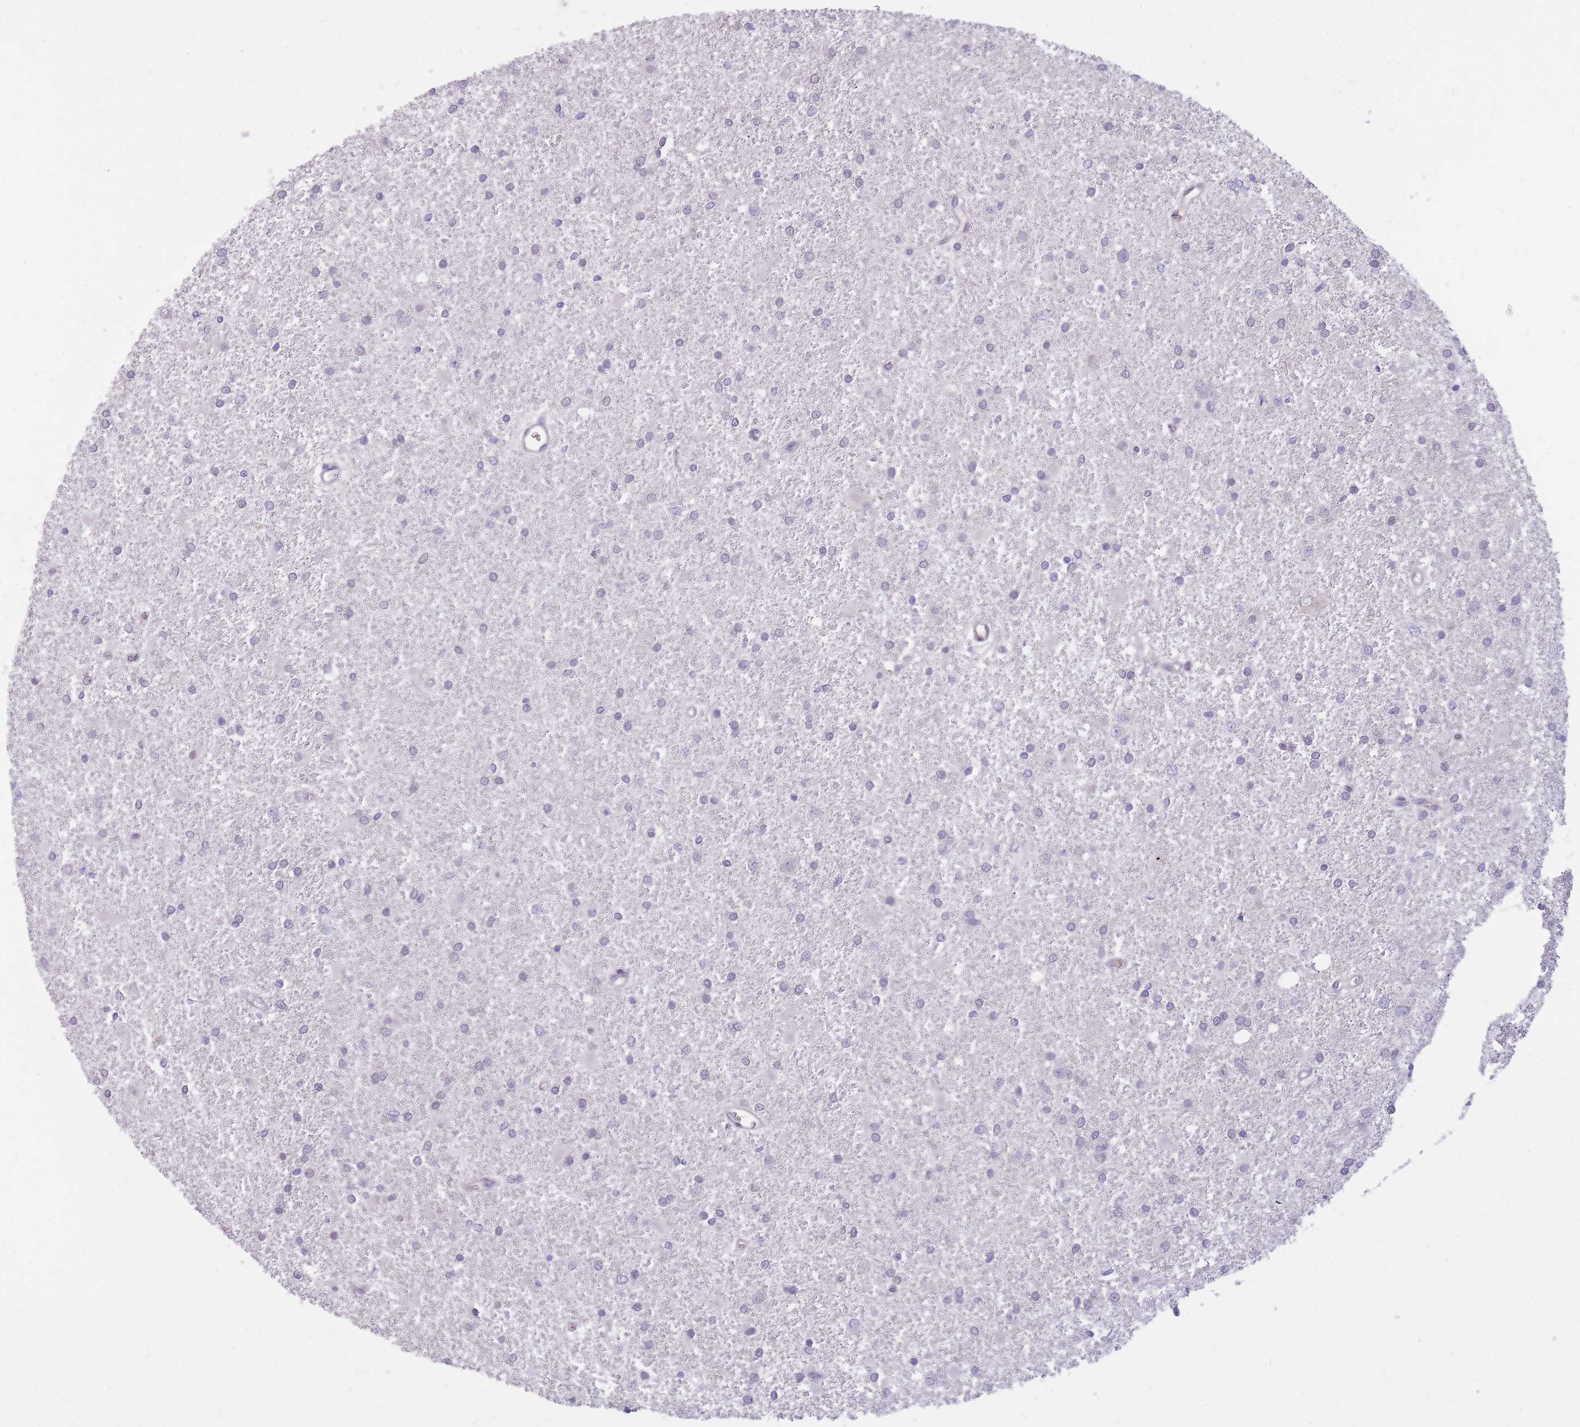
{"staining": {"intensity": "negative", "quantity": "none", "location": "none"}, "tissue": "glioma", "cell_type": "Tumor cells", "image_type": "cancer", "snomed": [{"axis": "morphology", "description": "Glioma, malignant, High grade"}, {"axis": "topography", "description": "Brain"}], "caption": "Micrograph shows no protein positivity in tumor cells of malignant high-grade glioma tissue. (DAB immunohistochemistry, high magnification).", "gene": "HOOK2", "patient": {"sex": "female", "age": 50}}